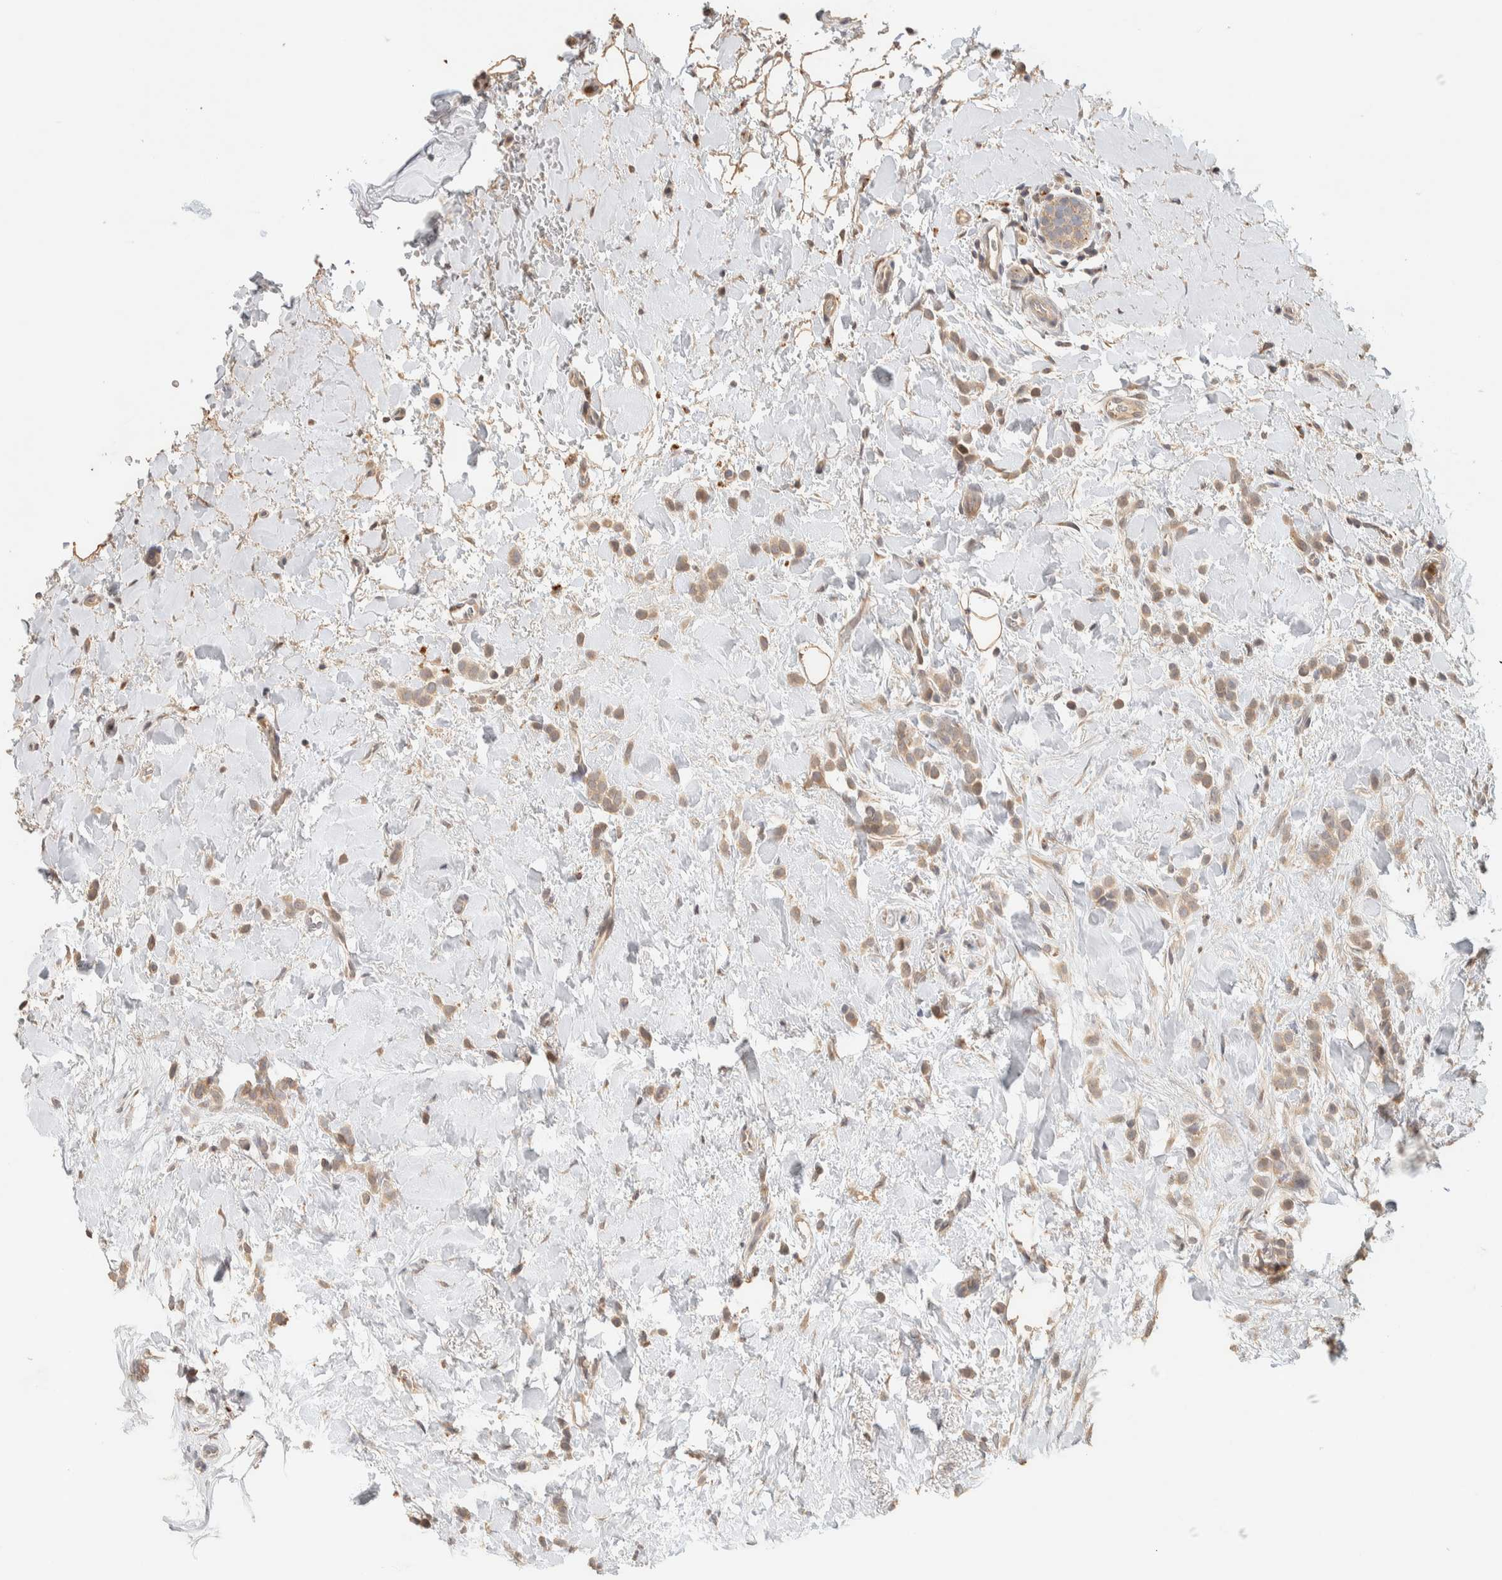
{"staining": {"intensity": "weak", "quantity": ">75%", "location": "cytoplasmic/membranous"}, "tissue": "breast cancer", "cell_type": "Tumor cells", "image_type": "cancer", "snomed": [{"axis": "morphology", "description": "Normal tissue, NOS"}, {"axis": "morphology", "description": "Lobular carcinoma"}, {"axis": "topography", "description": "Breast"}], "caption": "Immunohistochemical staining of lobular carcinoma (breast) exhibits low levels of weak cytoplasmic/membranous positivity in approximately >75% of tumor cells.", "gene": "ITPA", "patient": {"sex": "female", "age": 50}}